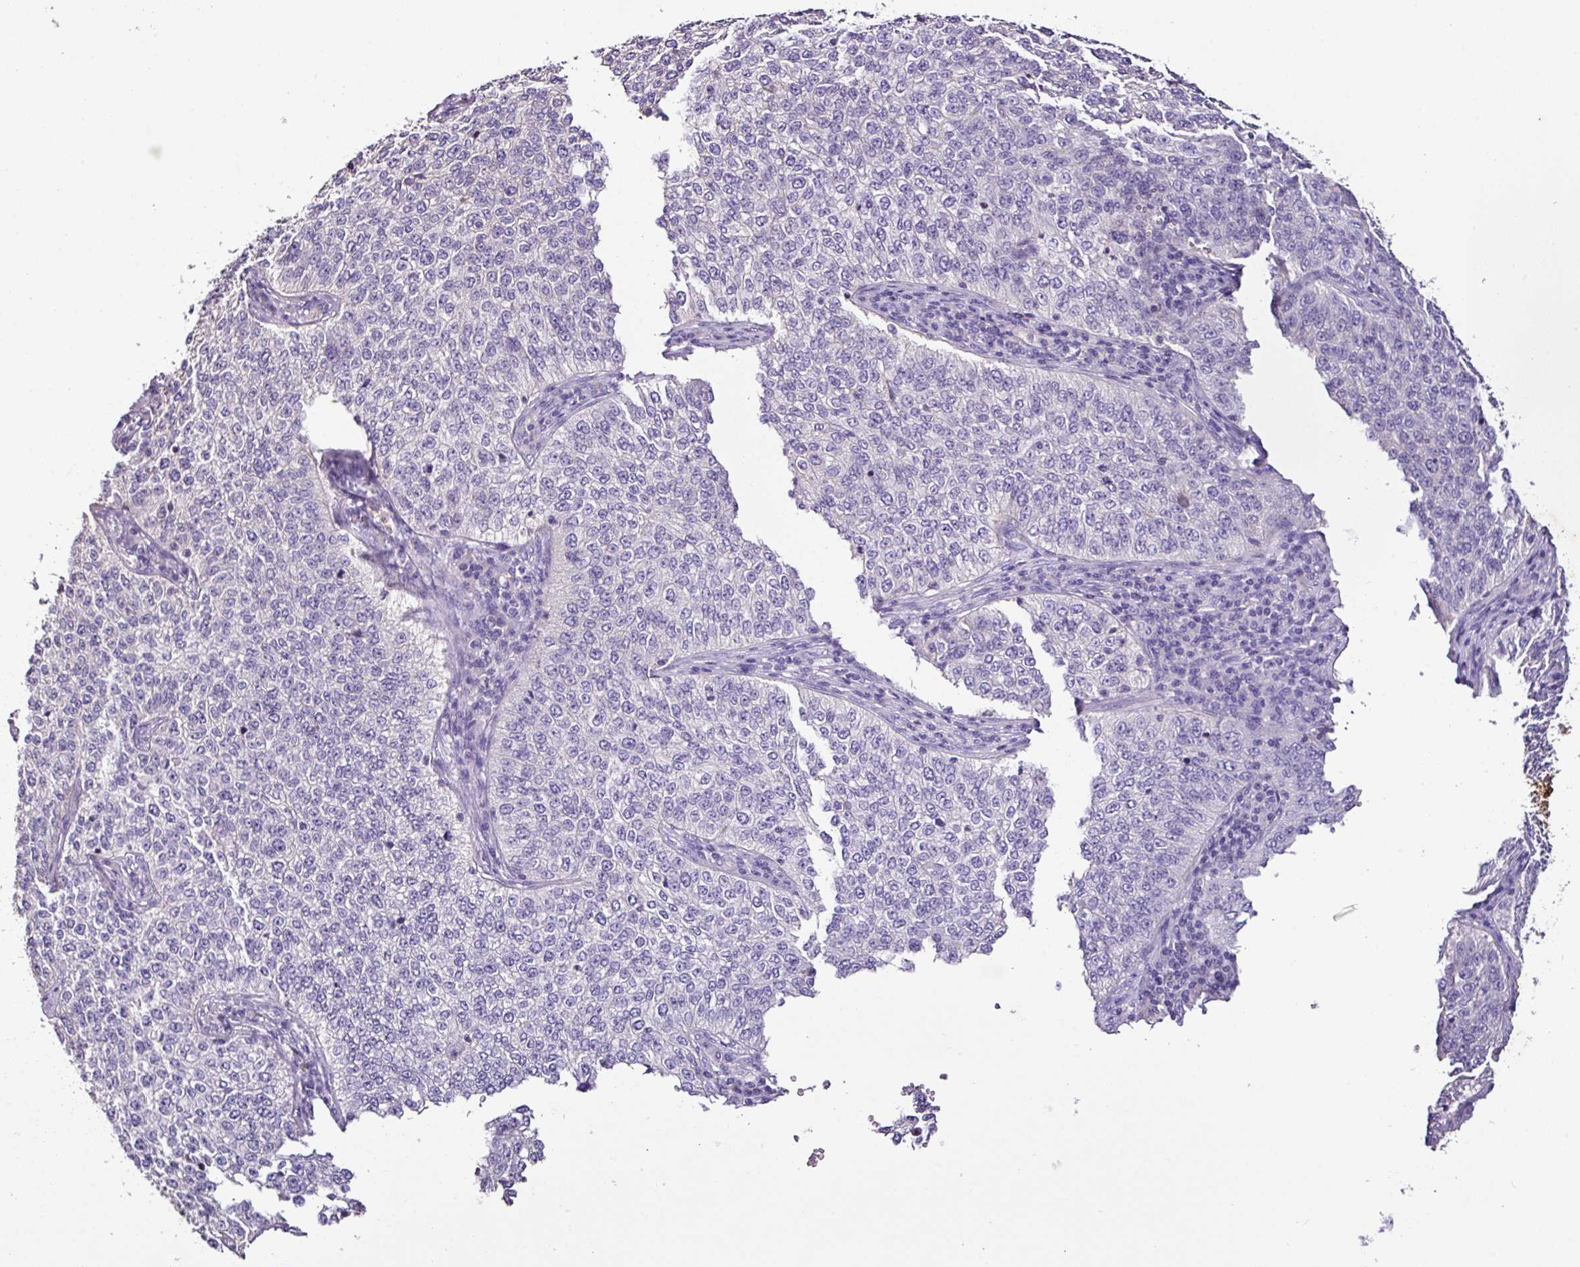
{"staining": {"intensity": "negative", "quantity": "none", "location": "none"}, "tissue": "cervical cancer", "cell_type": "Tumor cells", "image_type": "cancer", "snomed": [{"axis": "morphology", "description": "Squamous cell carcinoma, NOS"}, {"axis": "topography", "description": "Cervix"}], "caption": "IHC of cervical squamous cell carcinoma displays no expression in tumor cells.", "gene": "AGR3", "patient": {"sex": "female", "age": 35}}